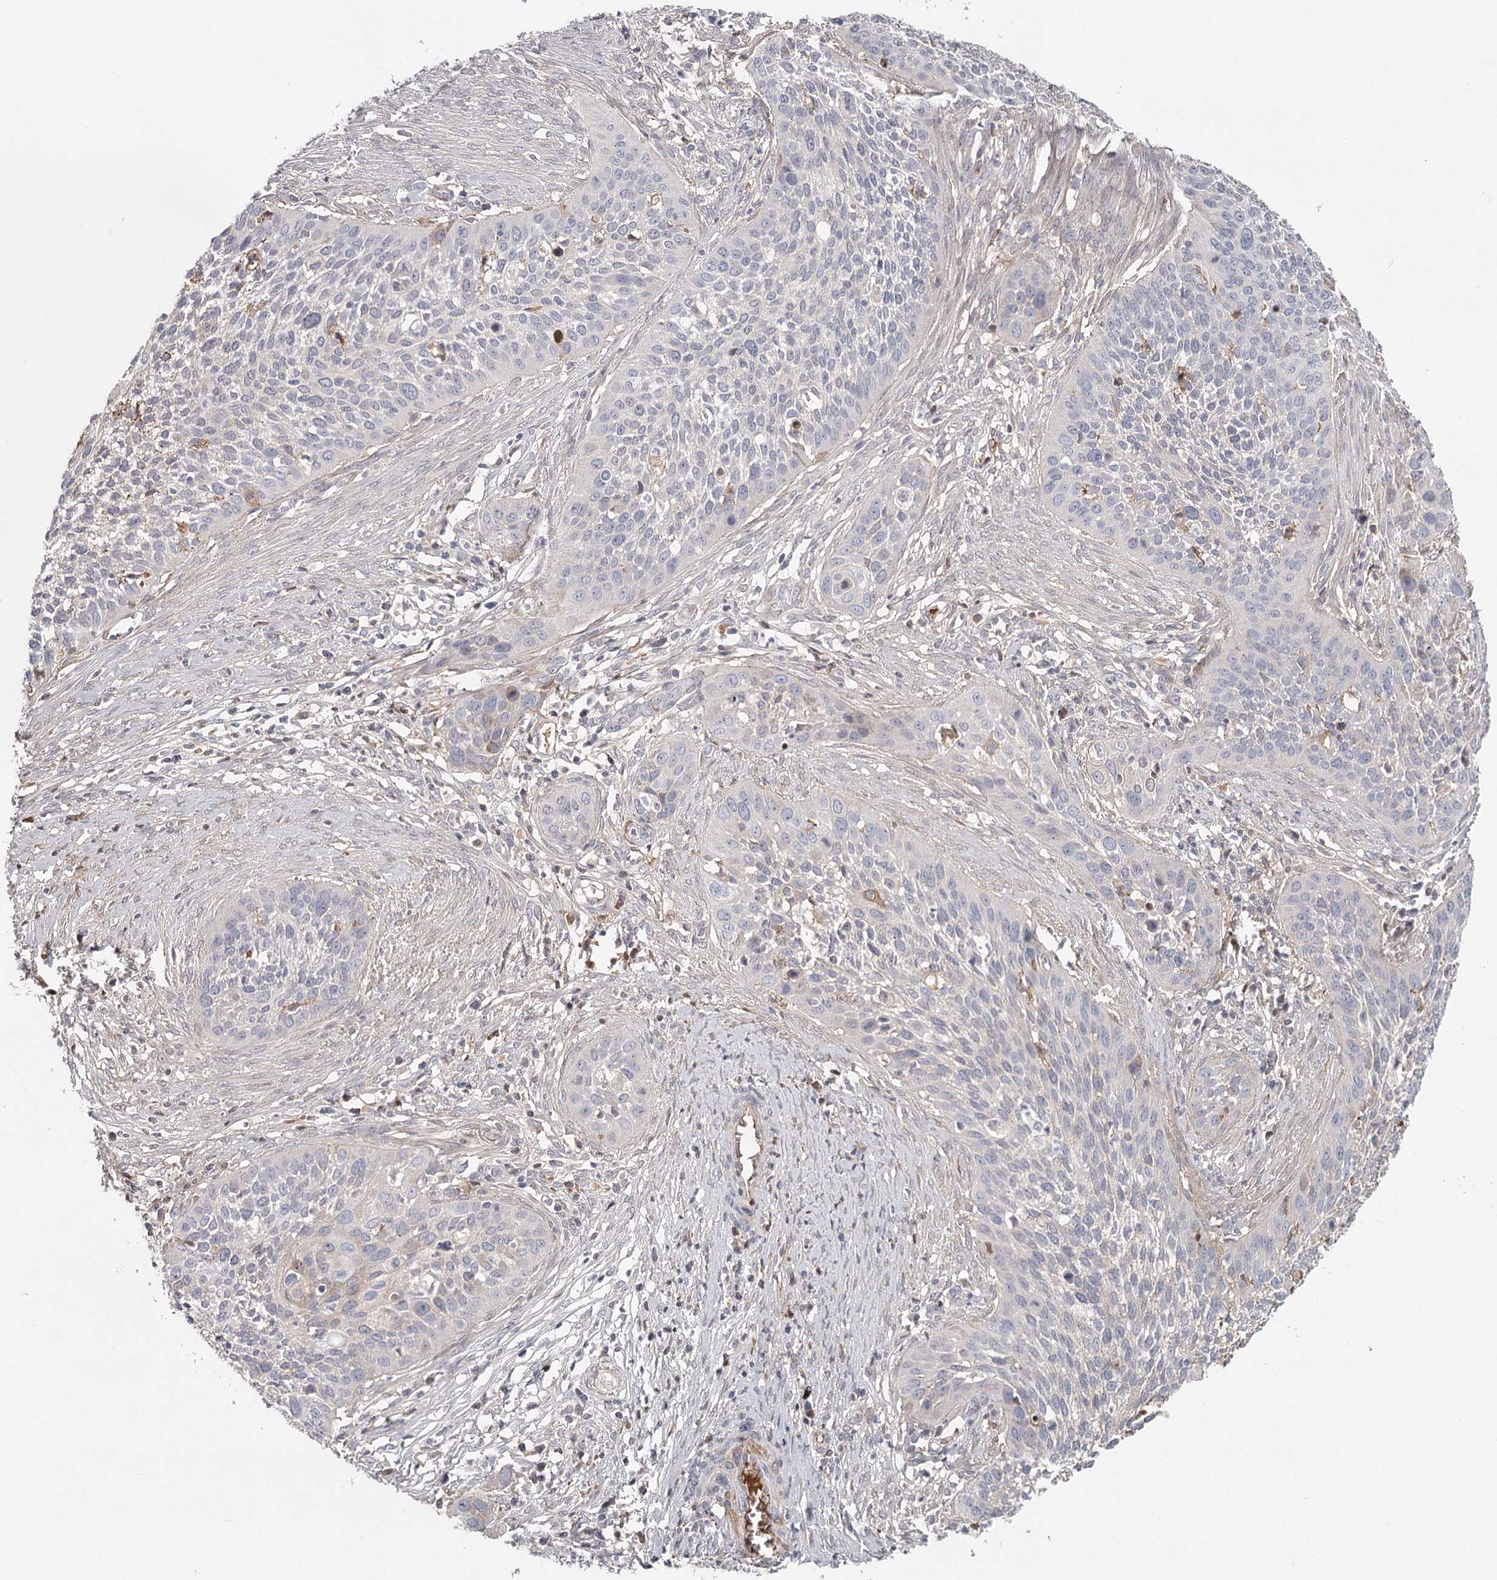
{"staining": {"intensity": "negative", "quantity": "none", "location": "none"}, "tissue": "cervical cancer", "cell_type": "Tumor cells", "image_type": "cancer", "snomed": [{"axis": "morphology", "description": "Squamous cell carcinoma, NOS"}, {"axis": "topography", "description": "Cervix"}], "caption": "High power microscopy histopathology image of an IHC photomicrograph of cervical cancer (squamous cell carcinoma), revealing no significant staining in tumor cells.", "gene": "DHRS9", "patient": {"sex": "female", "age": 34}}